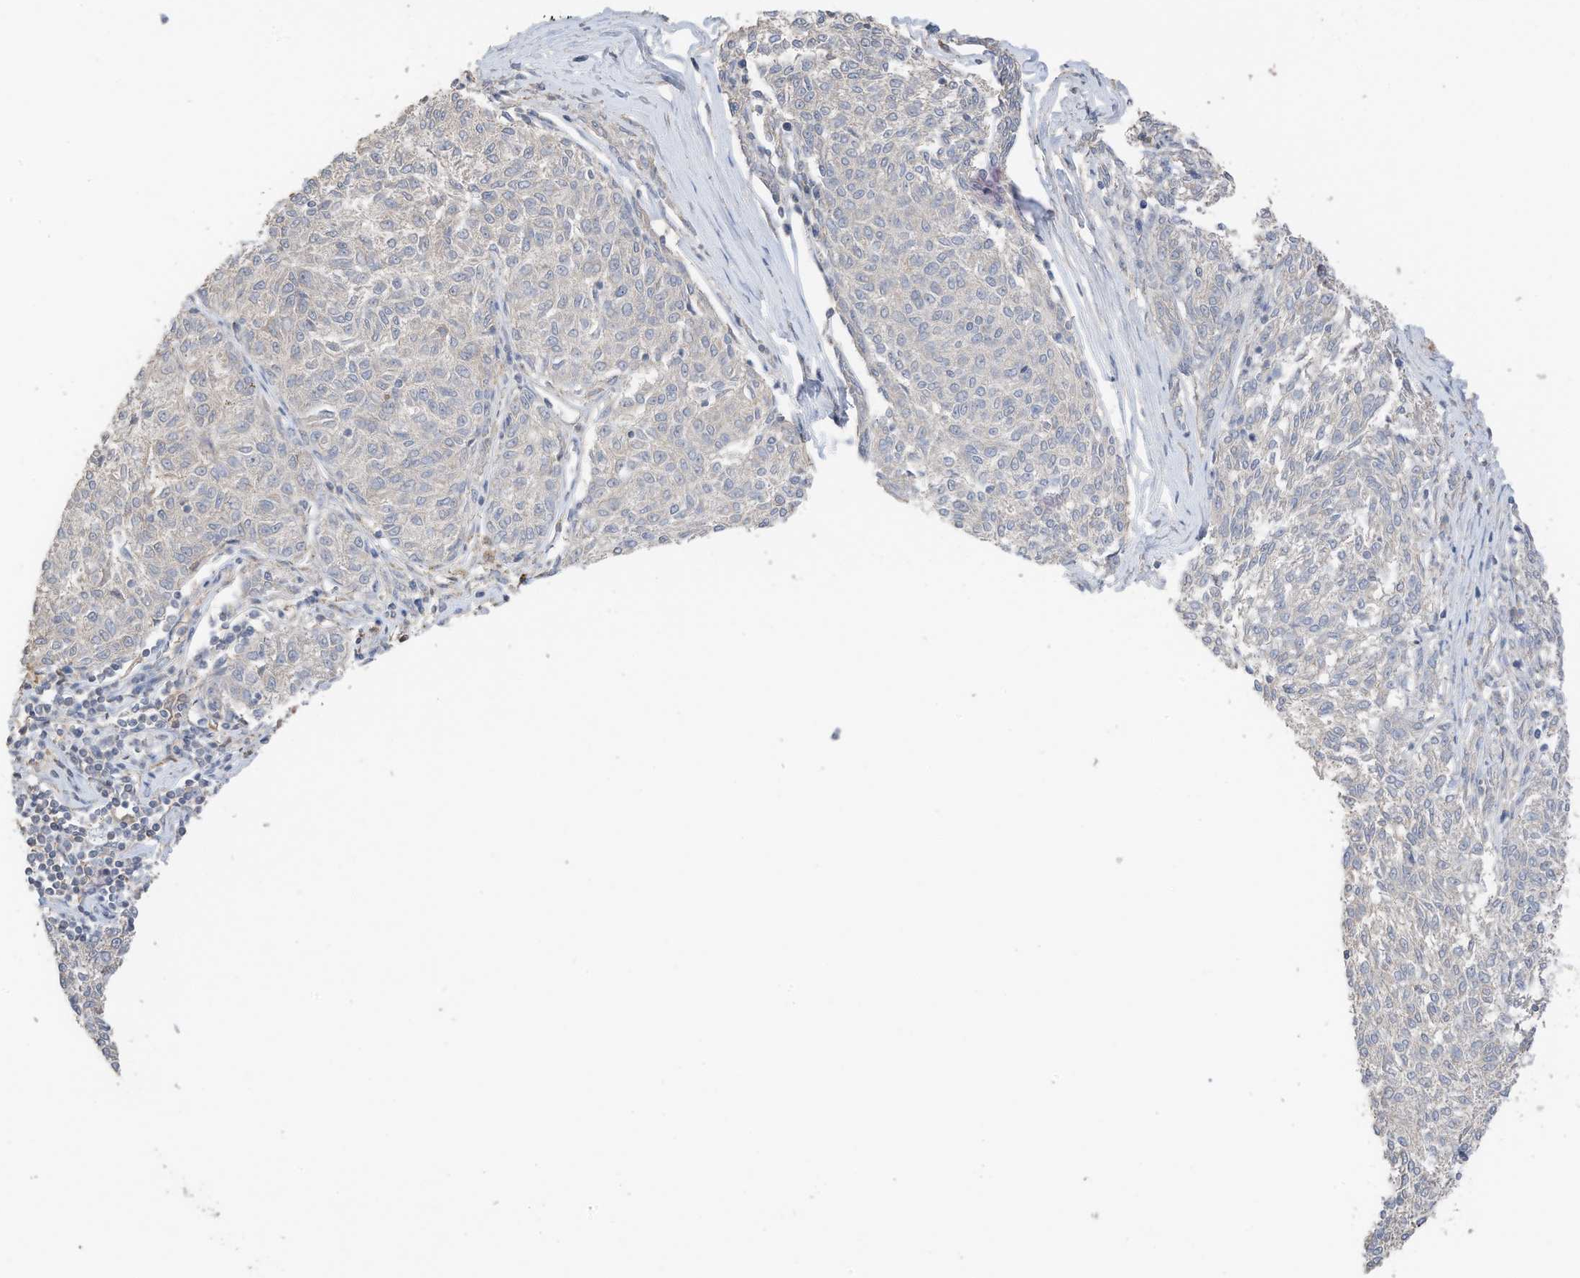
{"staining": {"intensity": "negative", "quantity": "none", "location": "none"}, "tissue": "melanoma", "cell_type": "Tumor cells", "image_type": "cancer", "snomed": [{"axis": "morphology", "description": "Malignant melanoma, NOS"}, {"axis": "topography", "description": "Skin"}], "caption": "A histopathology image of malignant melanoma stained for a protein reveals no brown staining in tumor cells.", "gene": "CAPN13", "patient": {"sex": "female", "age": 72}}